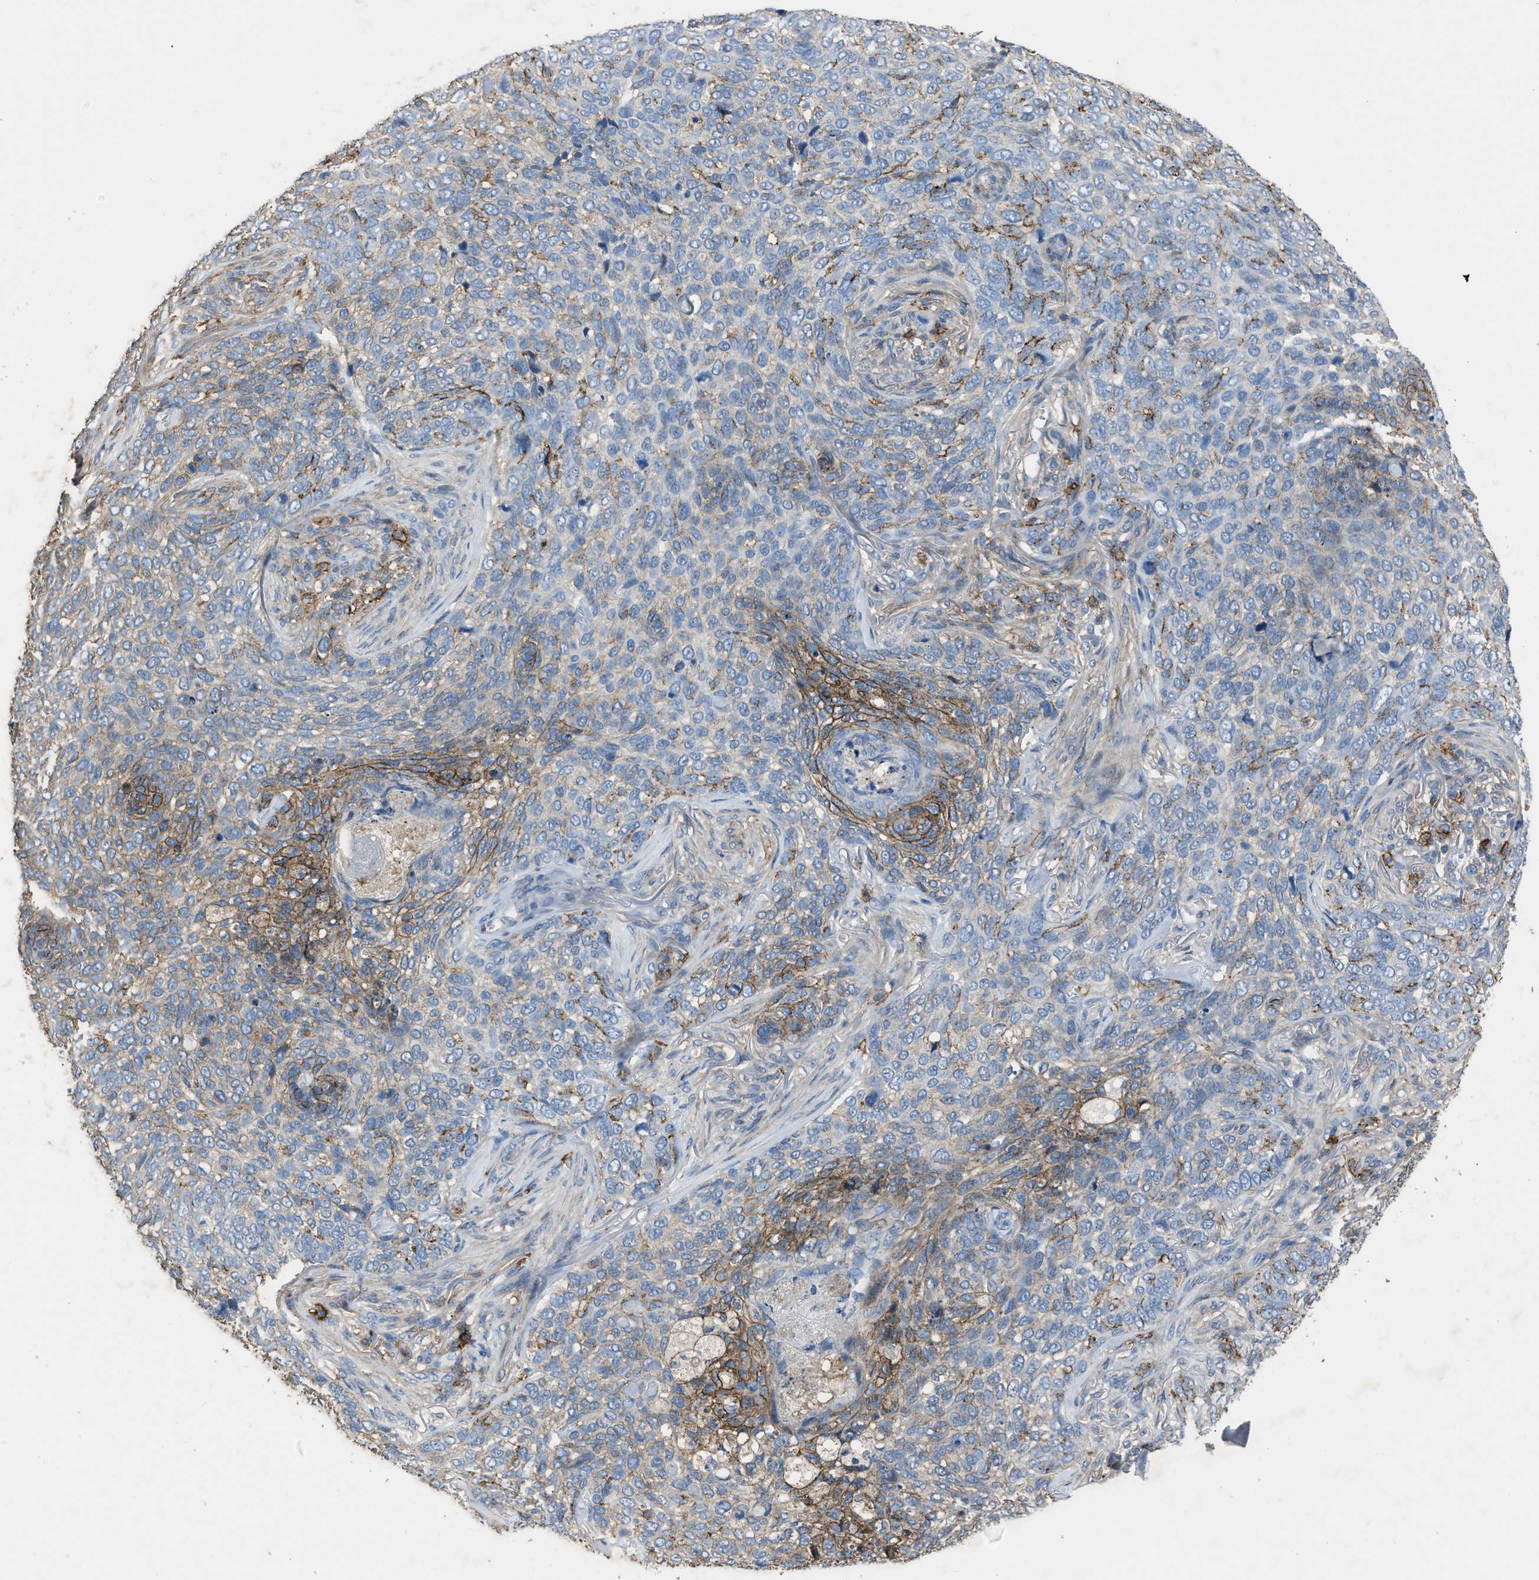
{"staining": {"intensity": "moderate", "quantity": "25%-75%", "location": "cytoplasmic/membranous"}, "tissue": "skin cancer", "cell_type": "Tumor cells", "image_type": "cancer", "snomed": [{"axis": "morphology", "description": "Basal cell carcinoma"}, {"axis": "topography", "description": "Skin"}], "caption": "Human basal cell carcinoma (skin) stained for a protein (brown) demonstrates moderate cytoplasmic/membranous positive positivity in approximately 25%-75% of tumor cells.", "gene": "OR51E1", "patient": {"sex": "female", "age": 64}}